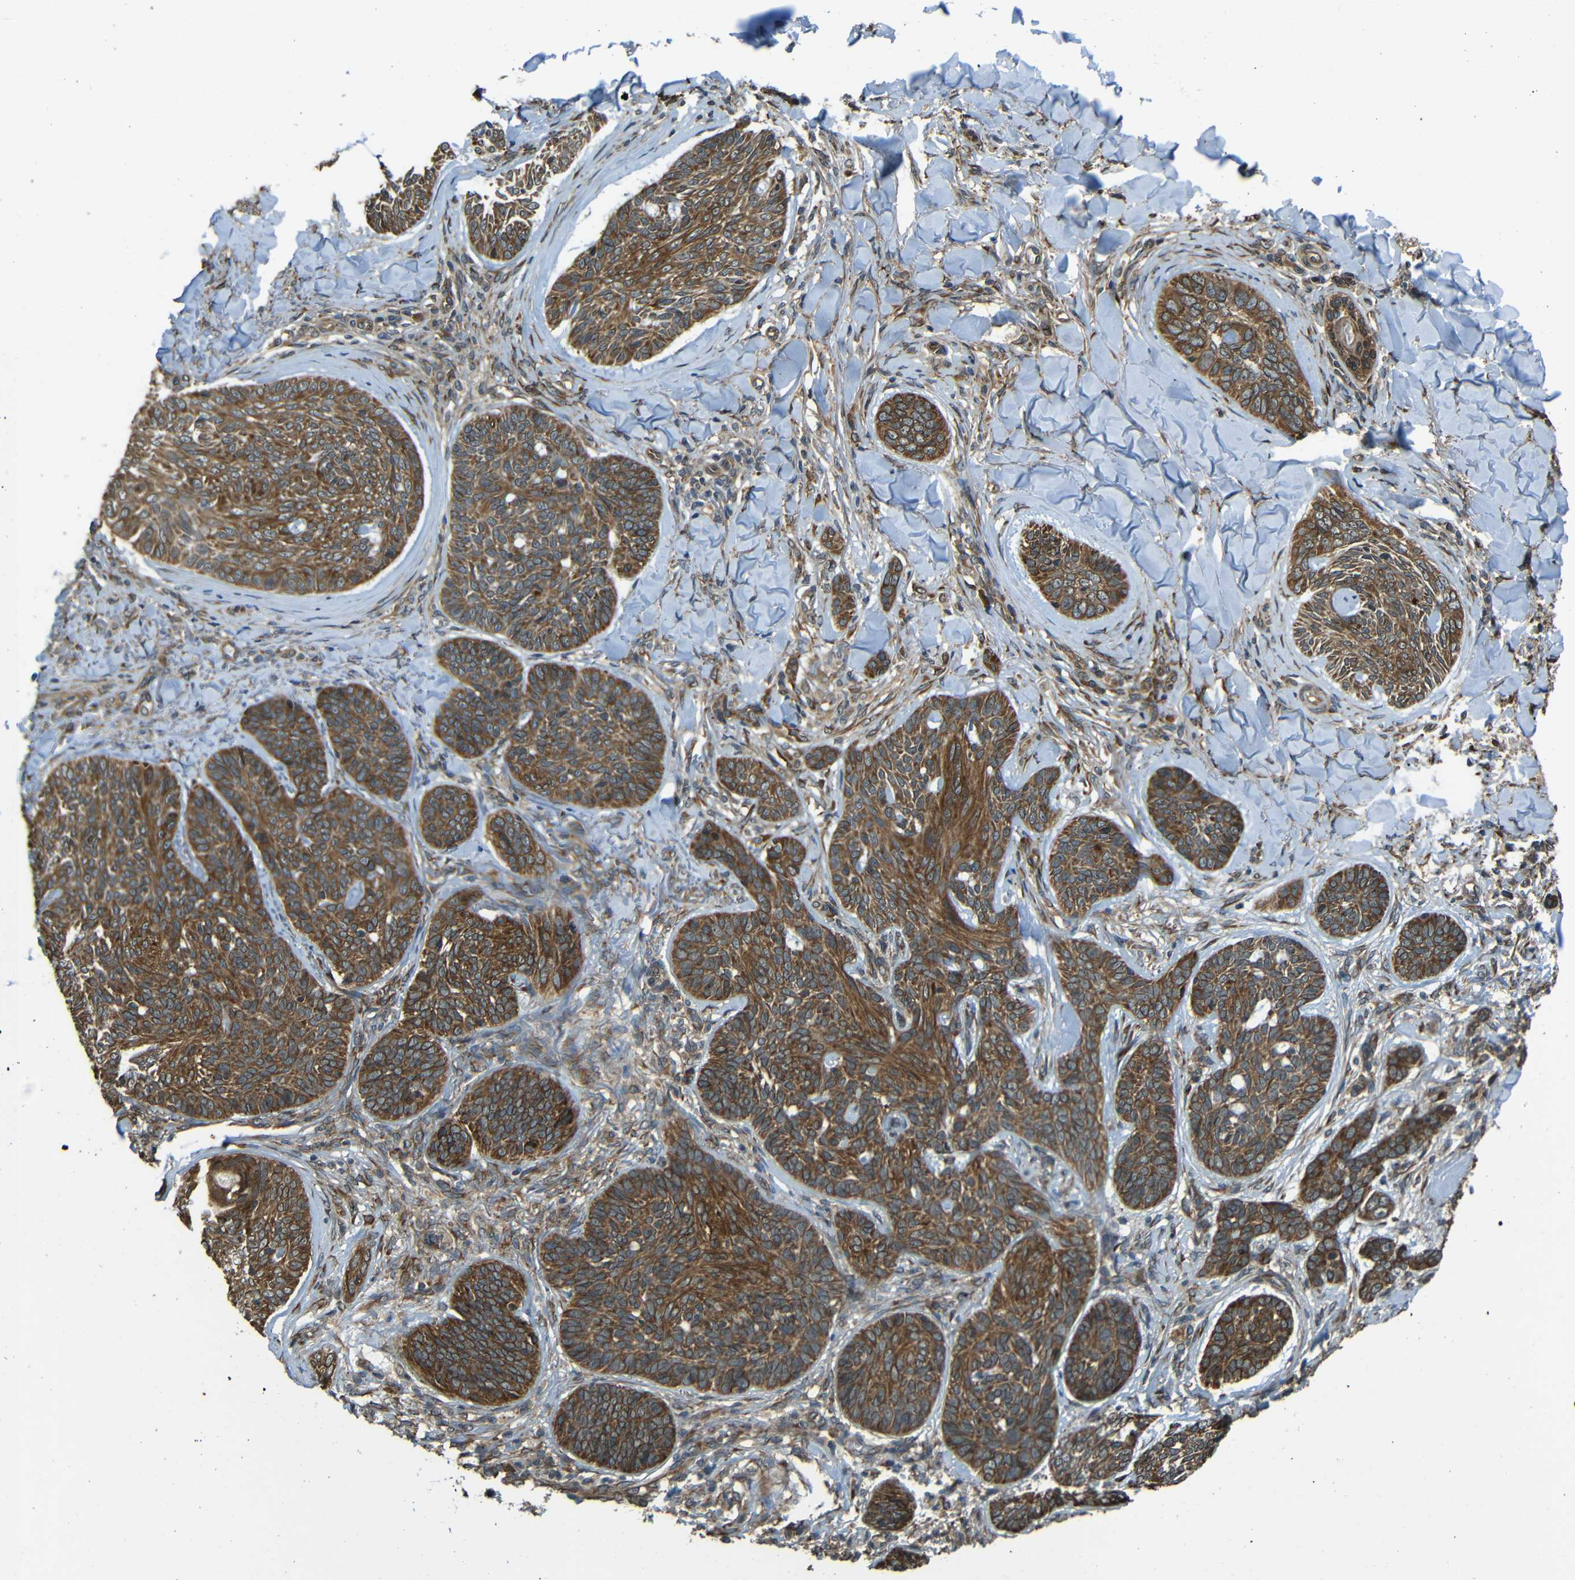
{"staining": {"intensity": "strong", "quantity": ">75%", "location": "cytoplasmic/membranous"}, "tissue": "skin cancer", "cell_type": "Tumor cells", "image_type": "cancer", "snomed": [{"axis": "morphology", "description": "Basal cell carcinoma"}, {"axis": "topography", "description": "Skin"}], "caption": "Protein staining exhibits strong cytoplasmic/membranous expression in approximately >75% of tumor cells in basal cell carcinoma (skin).", "gene": "VAPB", "patient": {"sex": "male", "age": 43}}